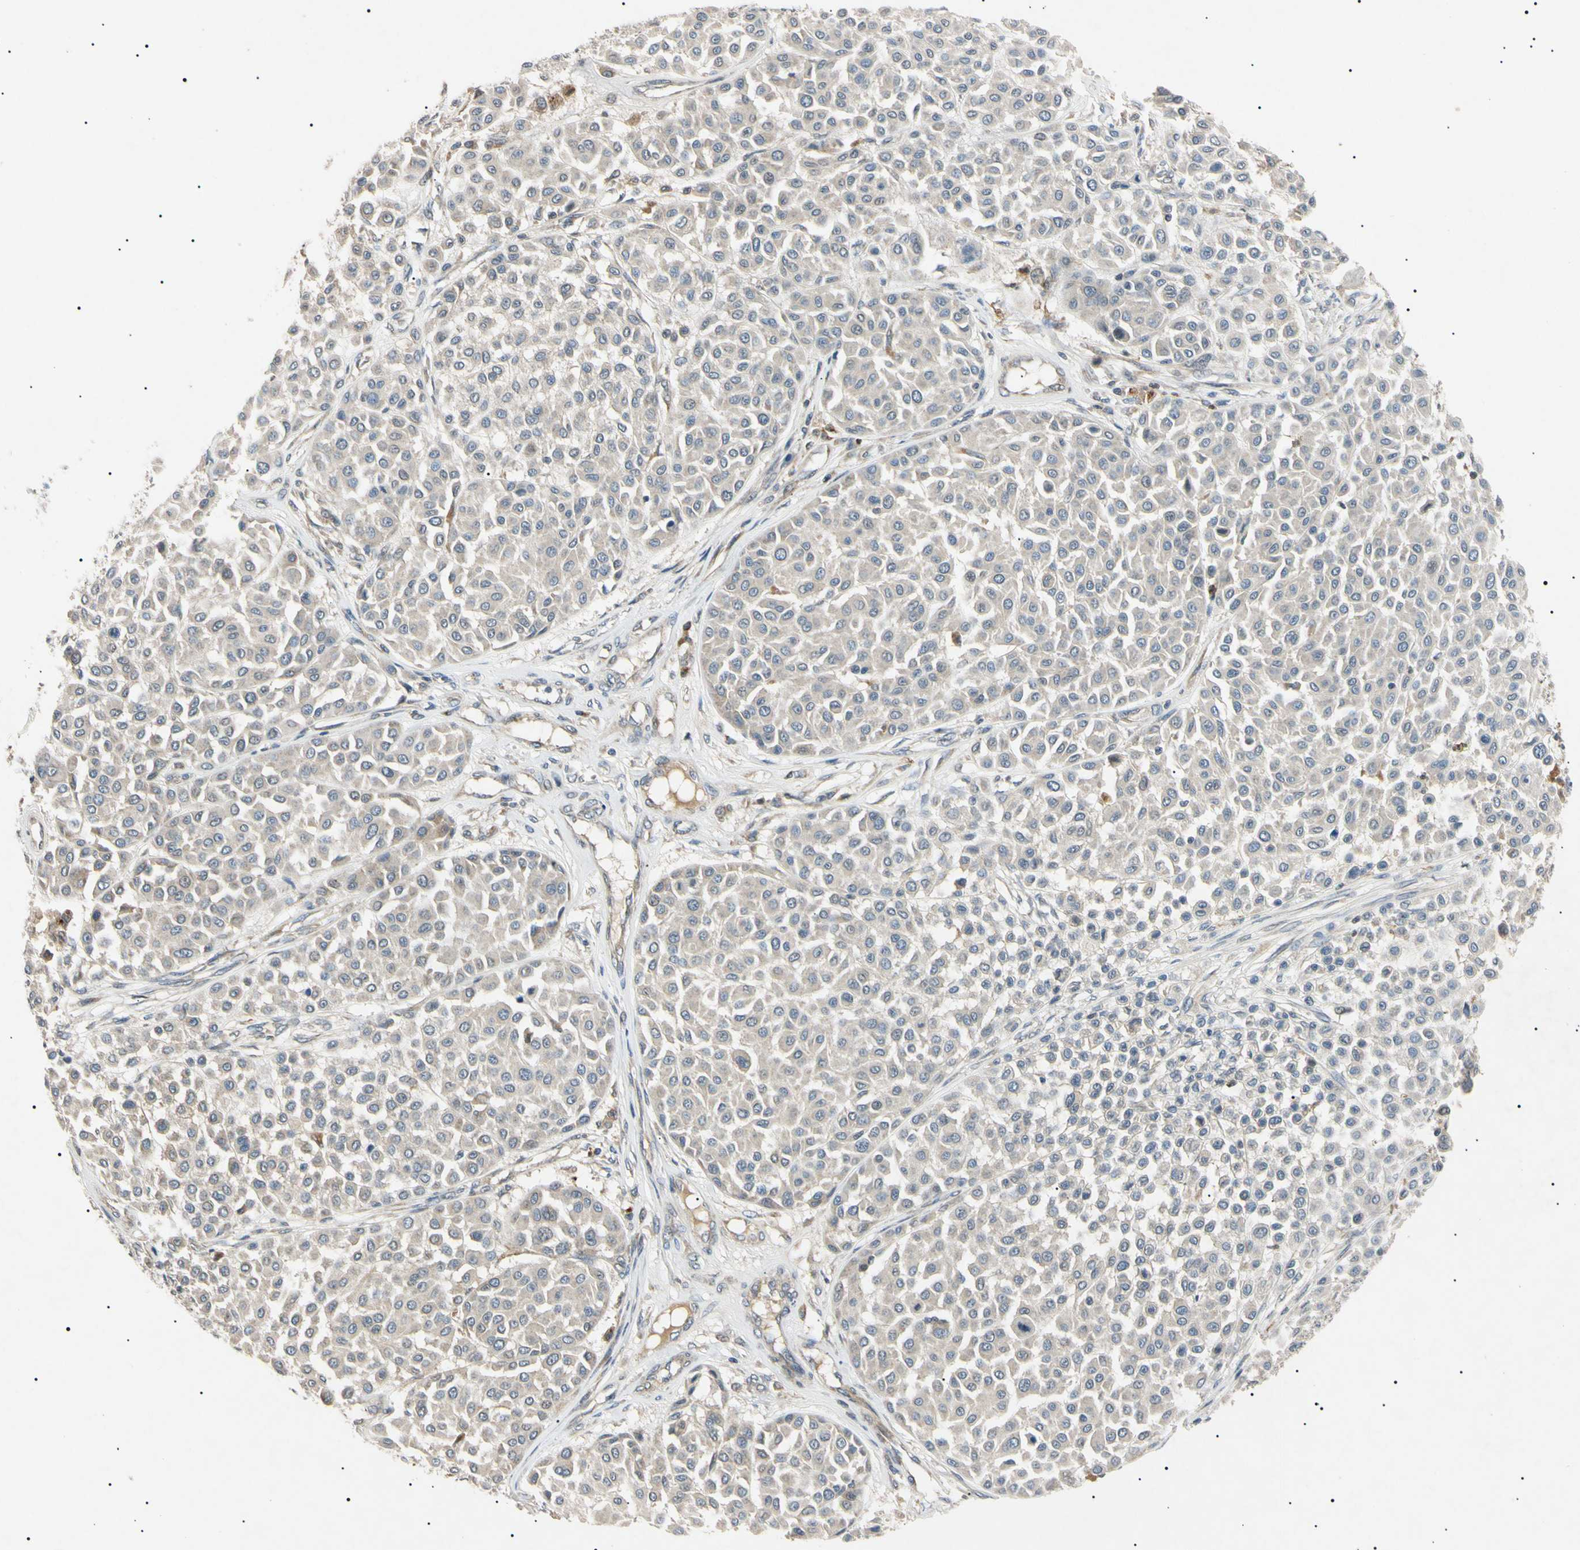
{"staining": {"intensity": "negative", "quantity": "none", "location": "none"}, "tissue": "melanoma", "cell_type": "Tumor cells", "image_type": "cancer", "snomed": [{"axis": "morphology", "description": "Malignant melanoma, Metastatic site"}, {"axis": "topography", "description": "Soft tissue"}], "caption": "A high-resolution histopathology image shows immunohistochemistry (IHC) staining of malignant melanoma (metastatic site), which demonstrates no significant positivity in tumor cells.", "gene": "TUBB4A", "patient": {"sex": "male", "age": 41}}